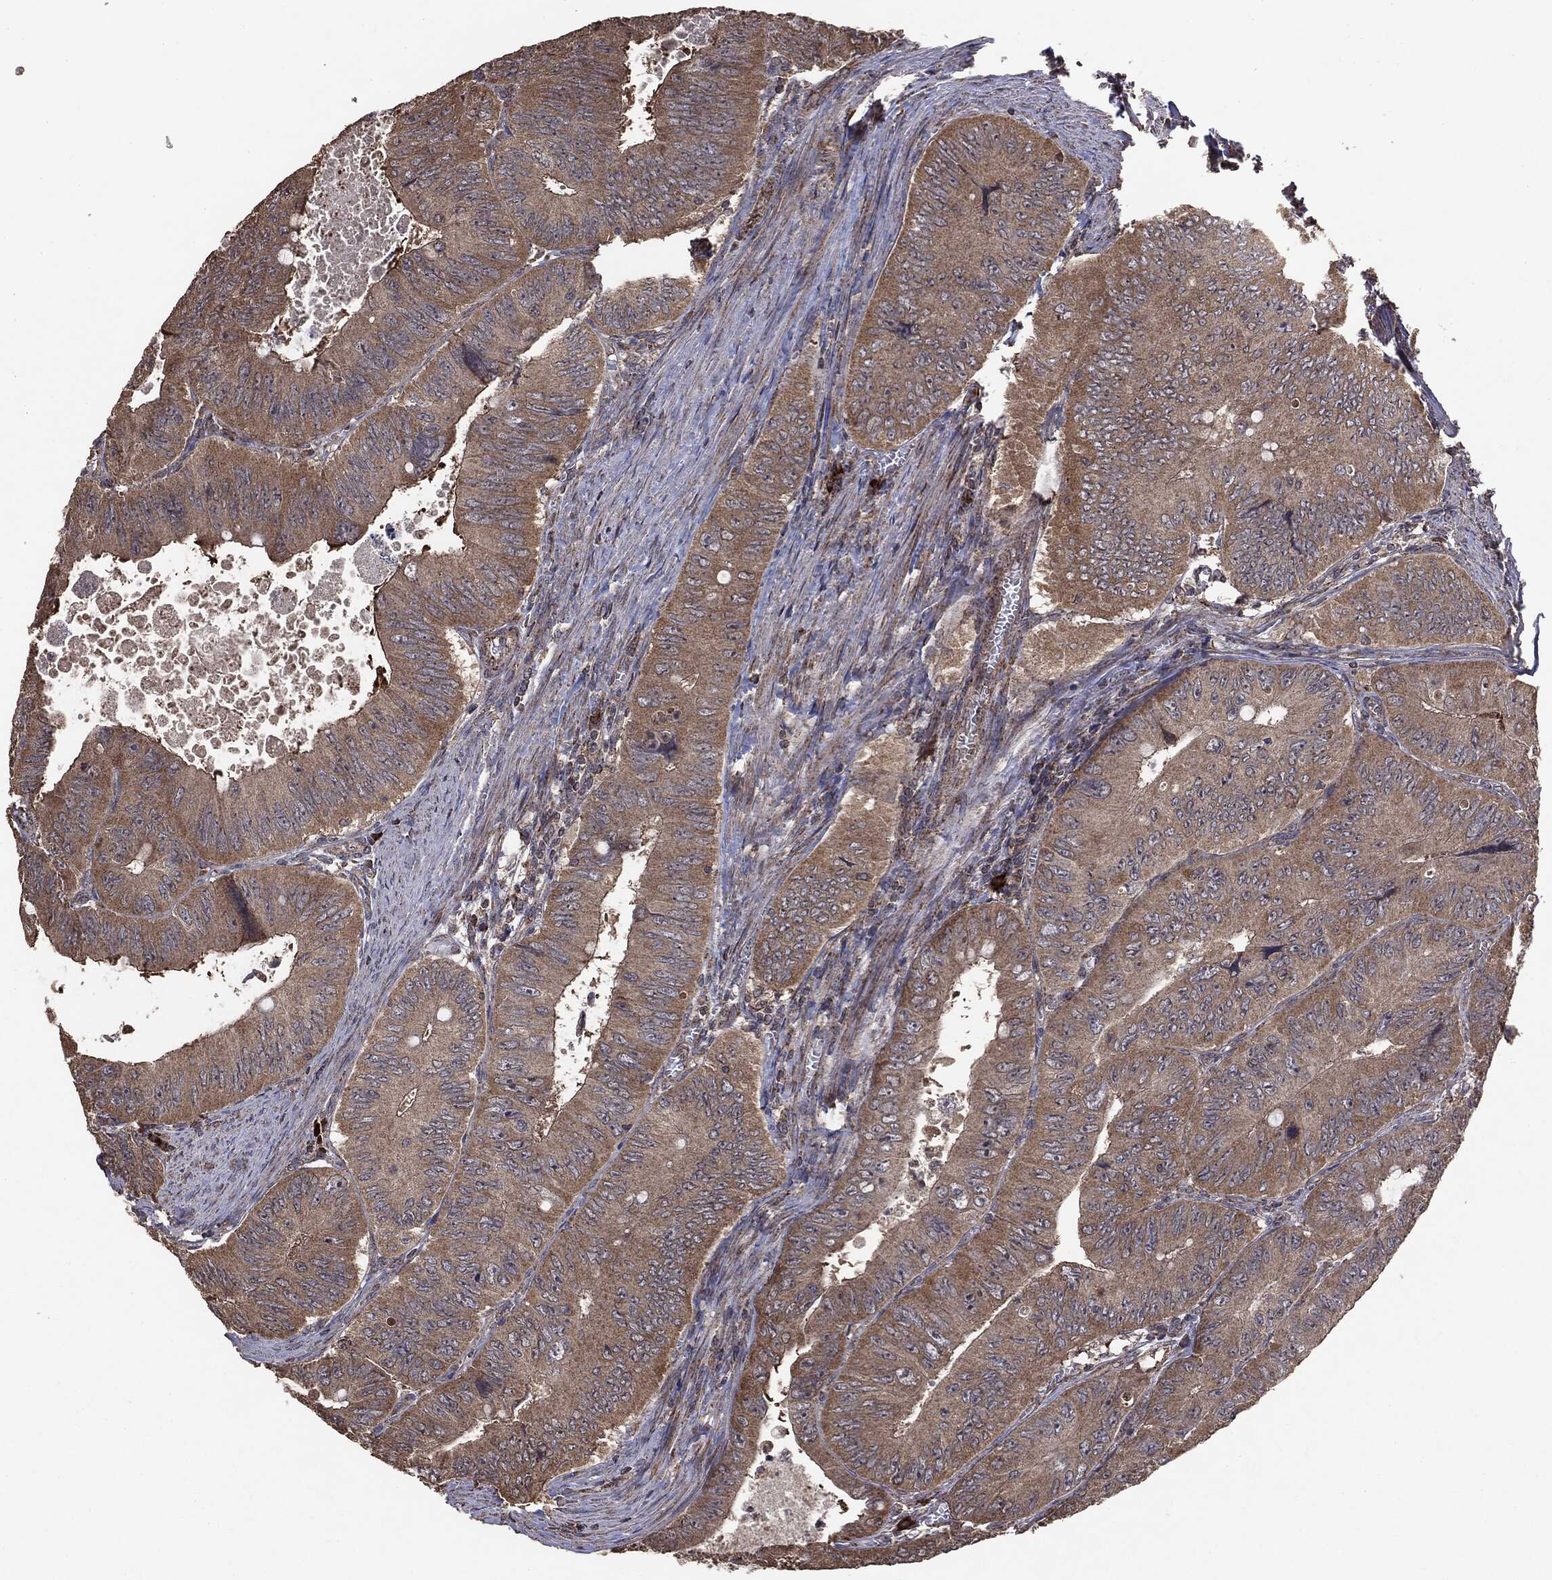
{"staining": {"intensity": "moderate", "quantity": ">75%", "location": "cytoplasmic/membranous"}, "tissue": "colorectal cancer", "cell_type": "Tumor cells", "image_type": "cancer", "snomed": [{"axis": "morphology", "description": "Adenocarcinoma, NOS"}, {"axis": "topography", "description": "Colon"}], "caption": "IHC image of human adenocarcinoma (colorectal) stained for a protein (brown), which reveals medium levels of moderate cytoplasmic/membranous expression in about >75% of tumor cells.", "gene": "MTOR", "patient": {"sex": "female", "age": 84}}